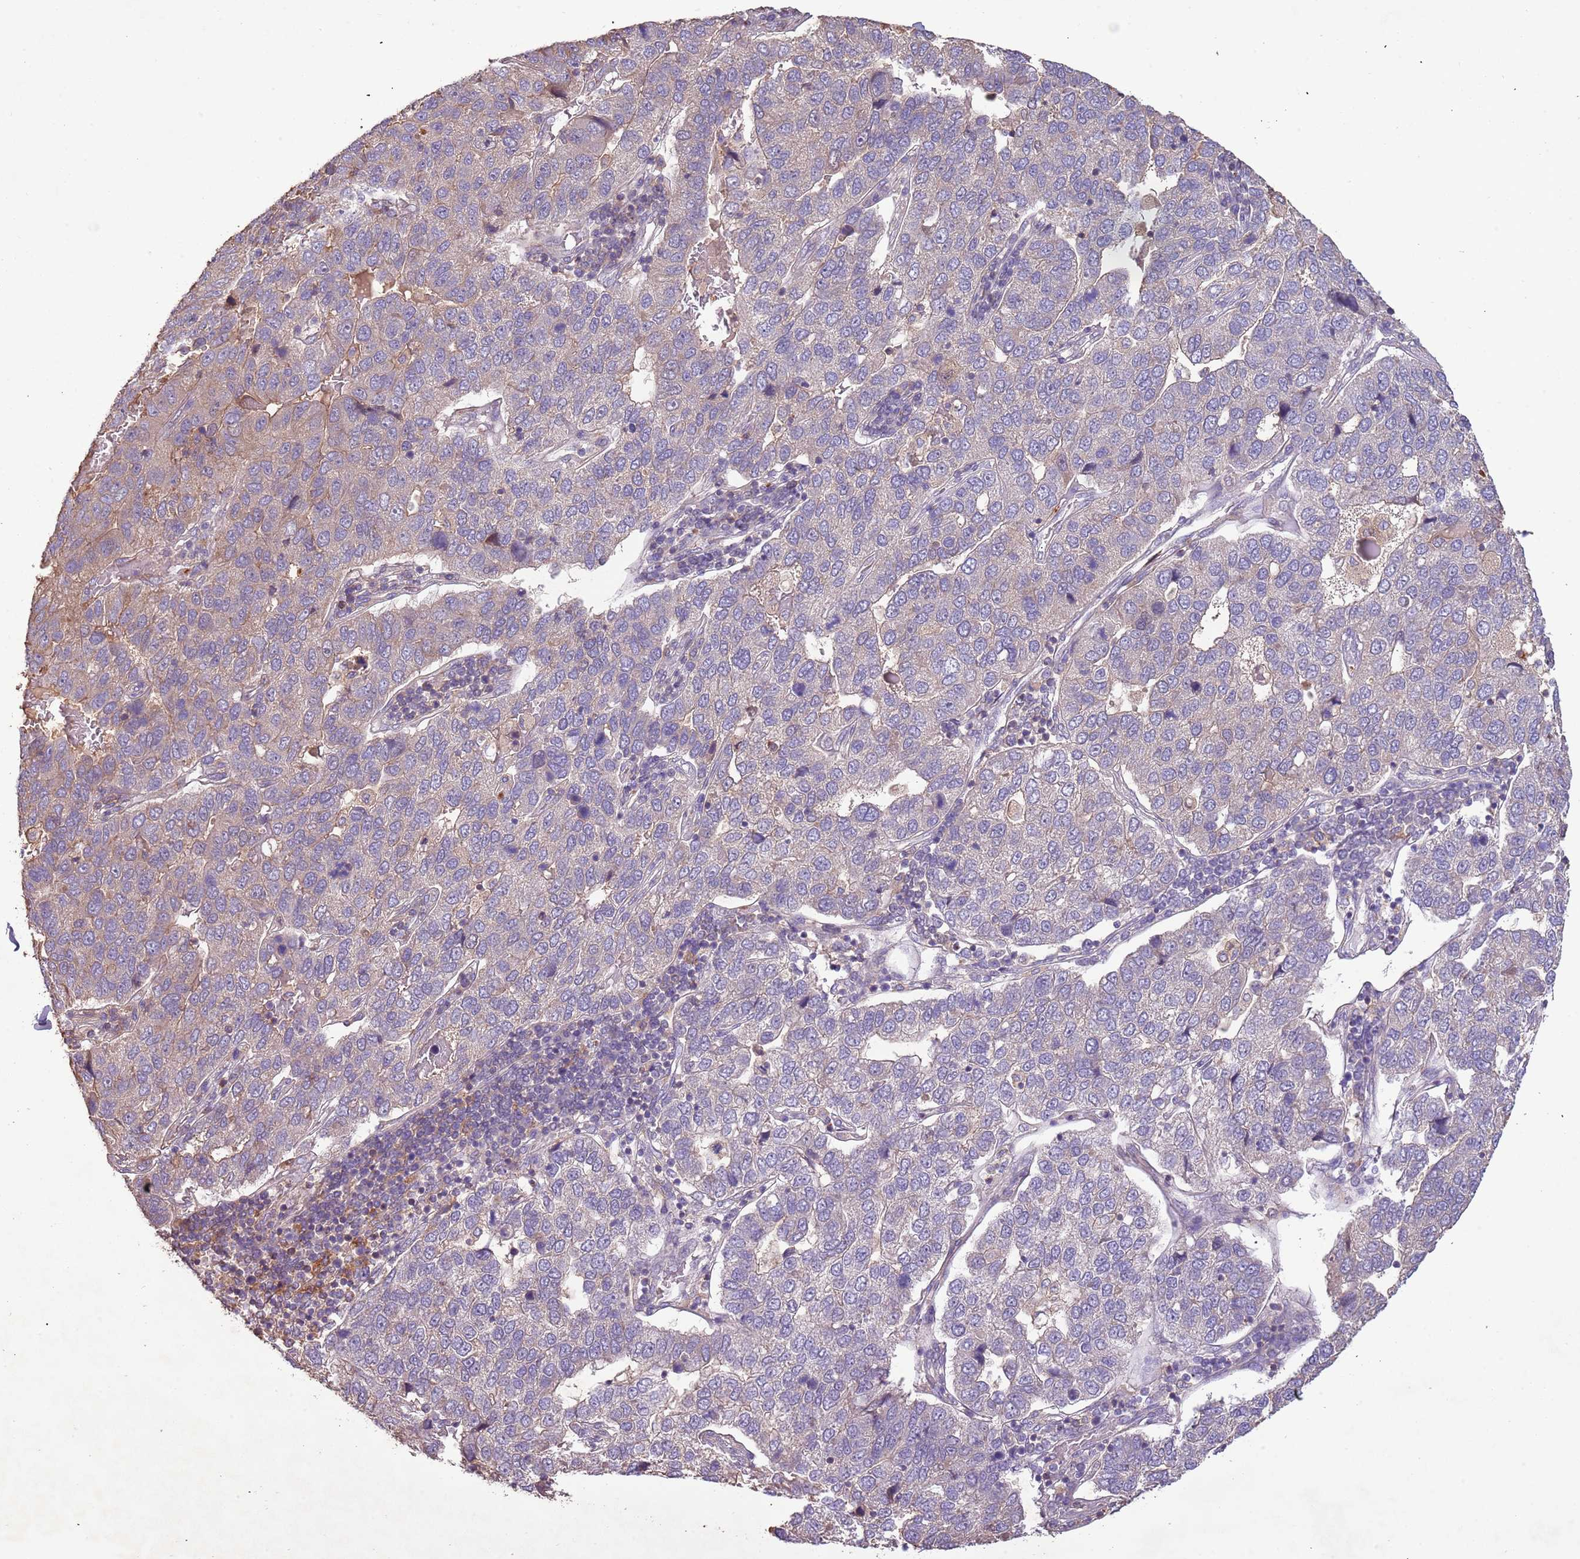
{"staining": {"intensity": "weak", "quantity": "<25%", "location": "cytoplasmic/membranous"}, "tissue": "pancreatic cancer", "cell_type": "Tumor cells", "image_type": "cancer", "snomed": [{"axis": "morphology", "description": "Adenocarcinoma, NOS"}, {"axis": "topography", "description": "Pancreas"}], "caption": "Tumor cells show no significant protein expression in adenocarcinoma (pancreatic). Brightfield microscopy of immunohistochemistry (IHC) stained with DAB (3,3'-diaminobenzidine) (brown) and hematoxylin (blue), captured at high magnification.", "gene": "FECH", "patient": {"sex": "female", "age": 61}}